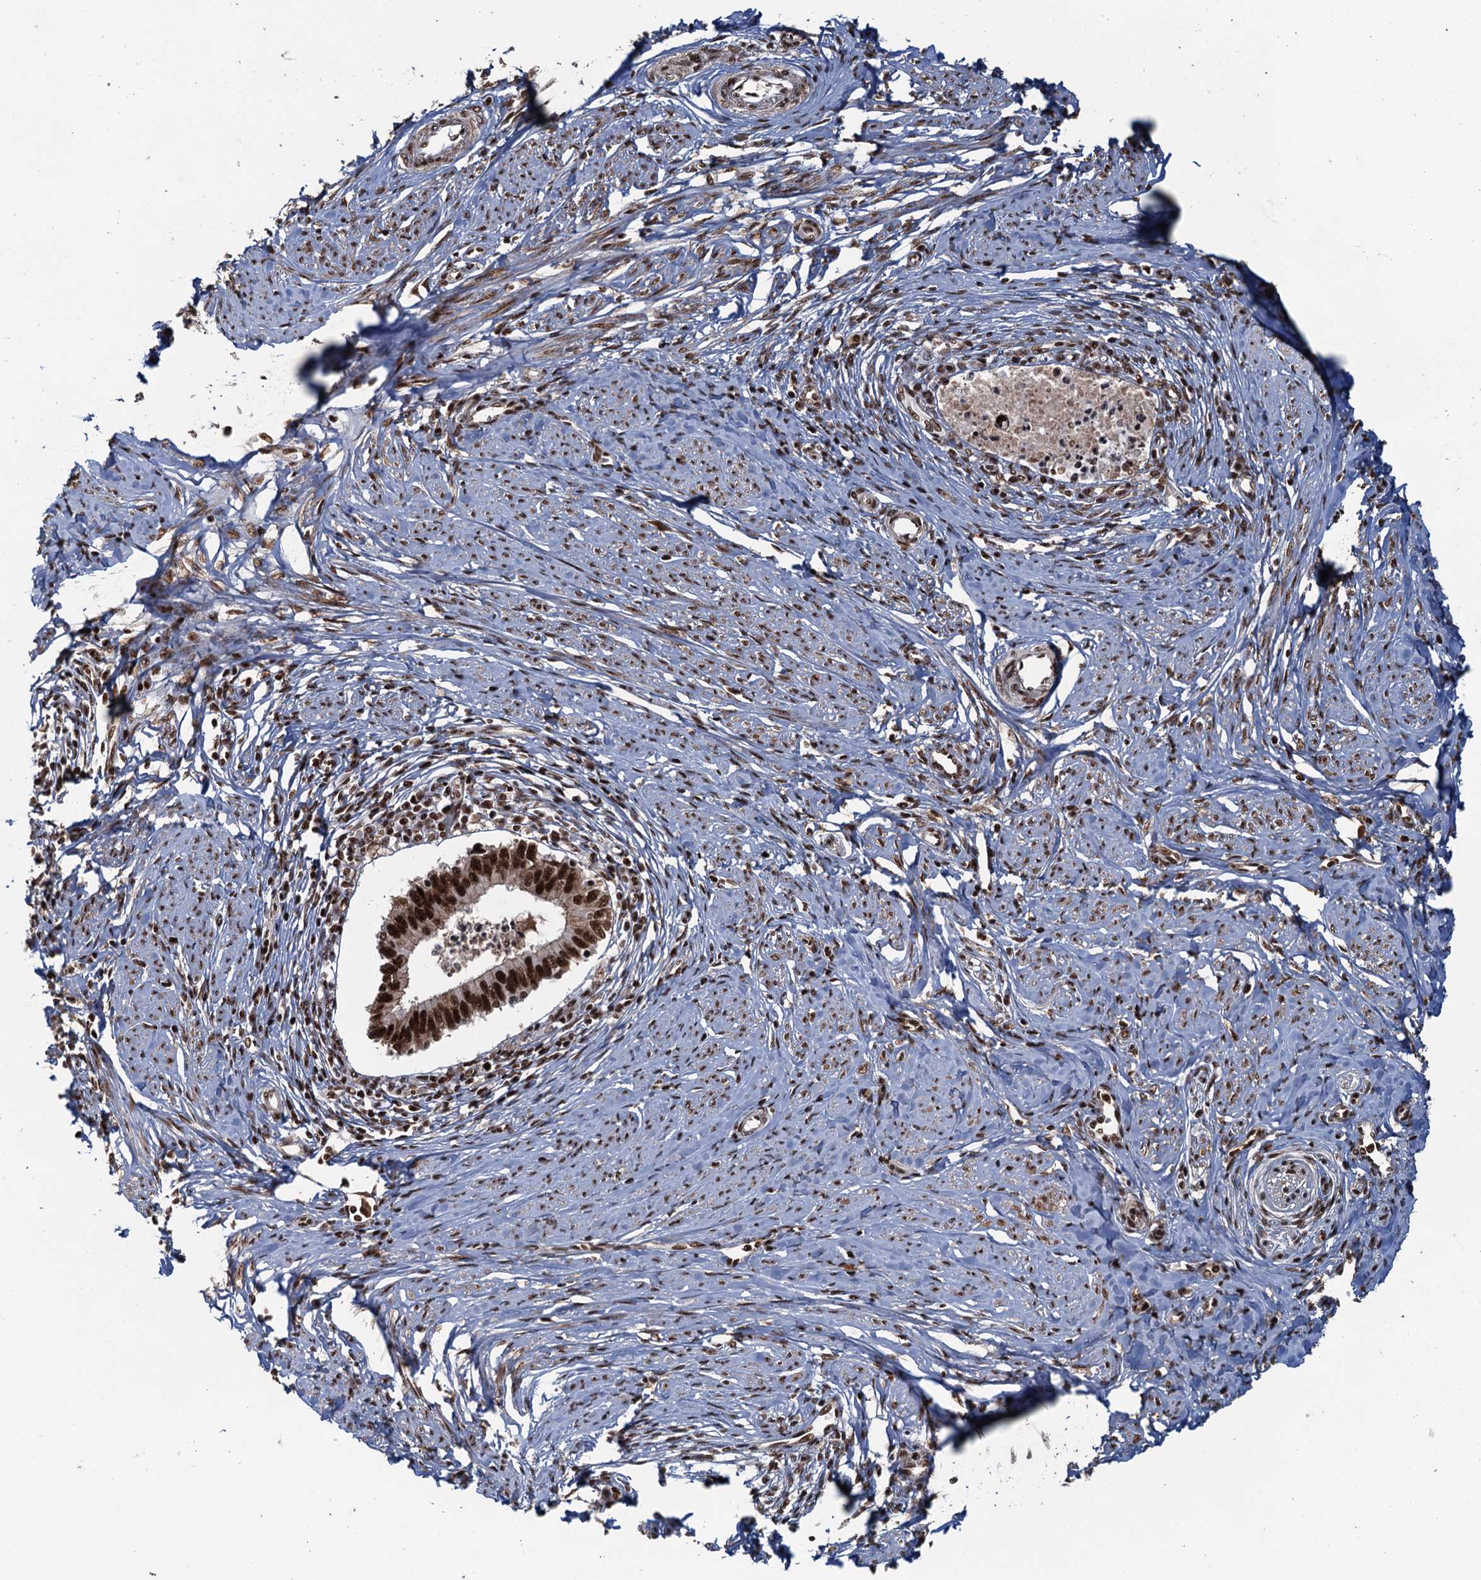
{"staining": {"intensity": "strong", "quantity": ">75%", "location": "nuclear"}, "tissue": "cervical cancer", "cell_type": "Tumor cells", "image_type": "cancer", "snomed": [{"axis": "morphology", "description": "Adenocarcinoma, NOS"}, {"axis": "topography", "description": "Cervix"}], "caption": "Human adenocarcinoma (cervical) stained with a brown dye reveals strong nuclear positive positivity in approximately >75% of tumor cells.", "gene": "ZC3H18", "patient": {"sex": "female", "age": 36}}